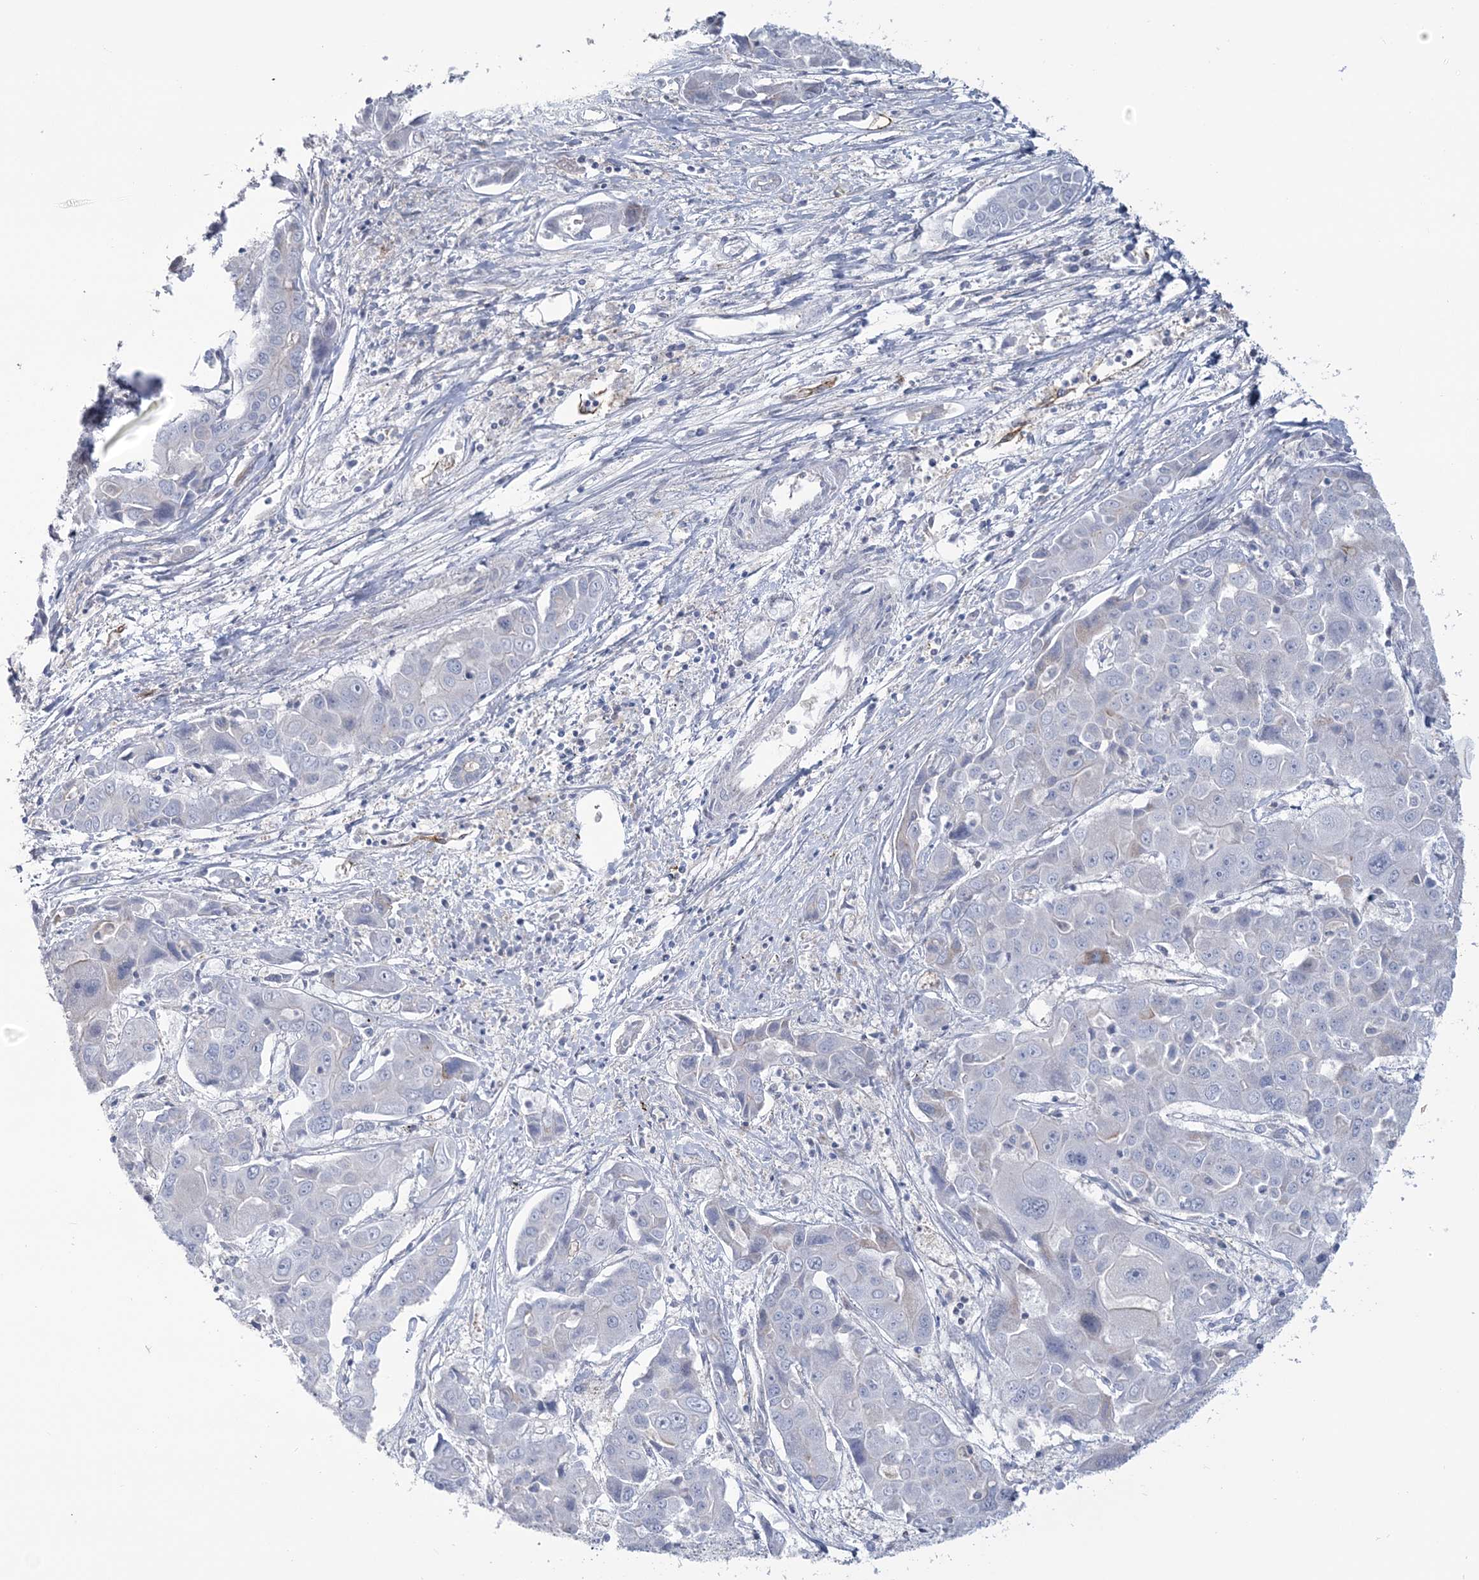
{"staining": {"intensity": "negative", "quantity": "none", "location": "none"}, "tissue": "liver cancer", "cell_type": "Tumor cells", "image_type": "cancer", "snomed": [{"axis": "morphology", "description": "Cholangiocarcinoma"}, {"axis": "topography", "description": "Liver"}], "caption": "Immunohistochemistry (IHC) micrograph of neoplastic tissue: human liver cancer (cholangiocarcinoma) stained with DAB (3,3'-diaminobenzidine) shows no significant protein positivity in tumor cells.", "gene": "RAB11FIP5", "patient": {"sex": "male", "age": 67}}